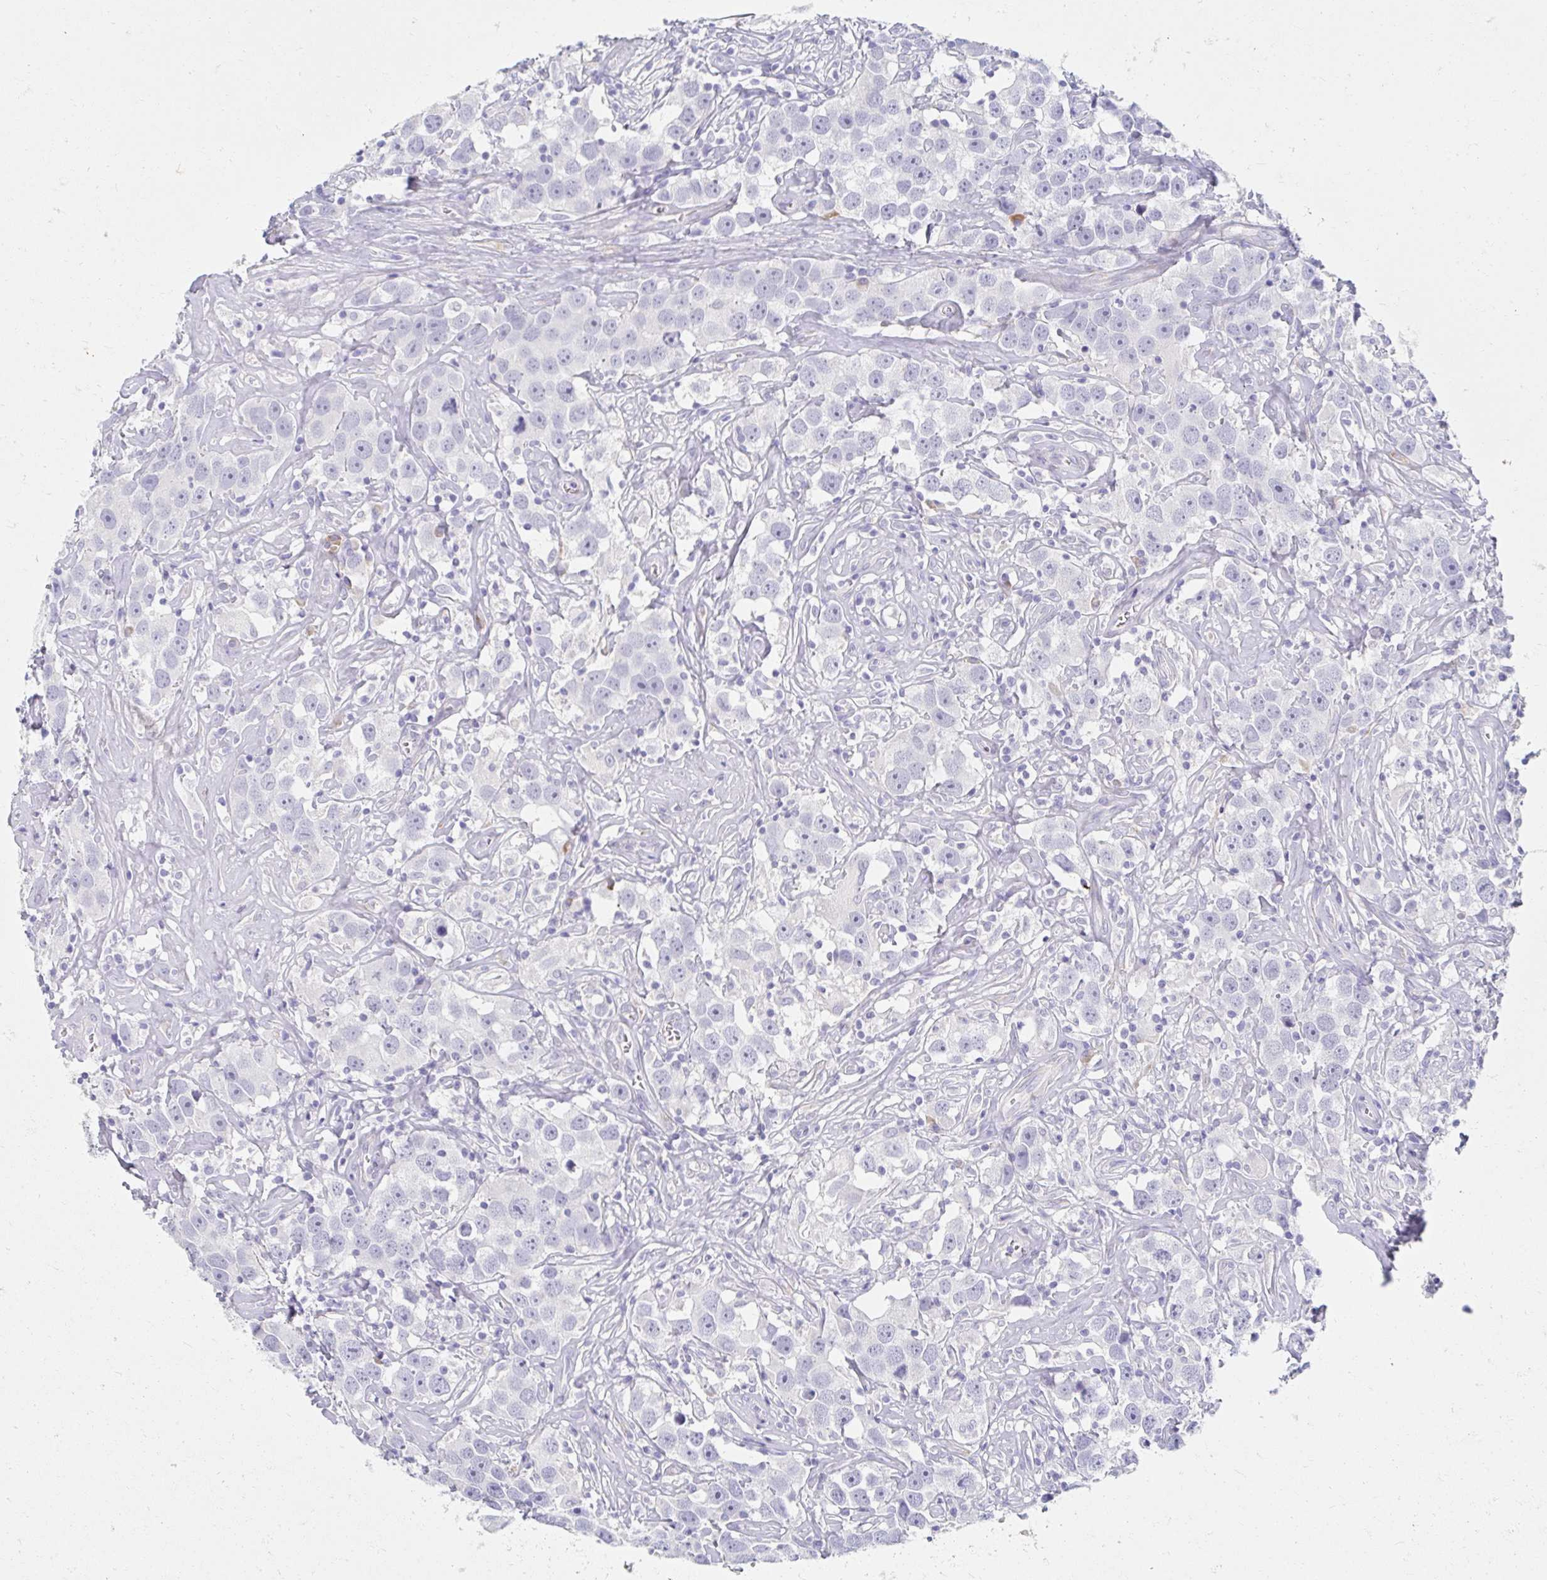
{"staining": {"intensity": "negative", "quantity": "none", "location": "none"}, "tissue": "testis cancer", "cell_type": "Tumor cells", "image_type": "cancer", "snomed": [{"axis": "morphology", "description": "Seminoma, NOS"}, {"axis": "topography", "description": "Testis"}], "caption": "Immunohistochemistry (IHC) image of human testis seminoma stained for a protein (brown), which displays no expression in tumor cells.", "gene": "MYLK2", "patient": {"sex": "male", "age": 49}}